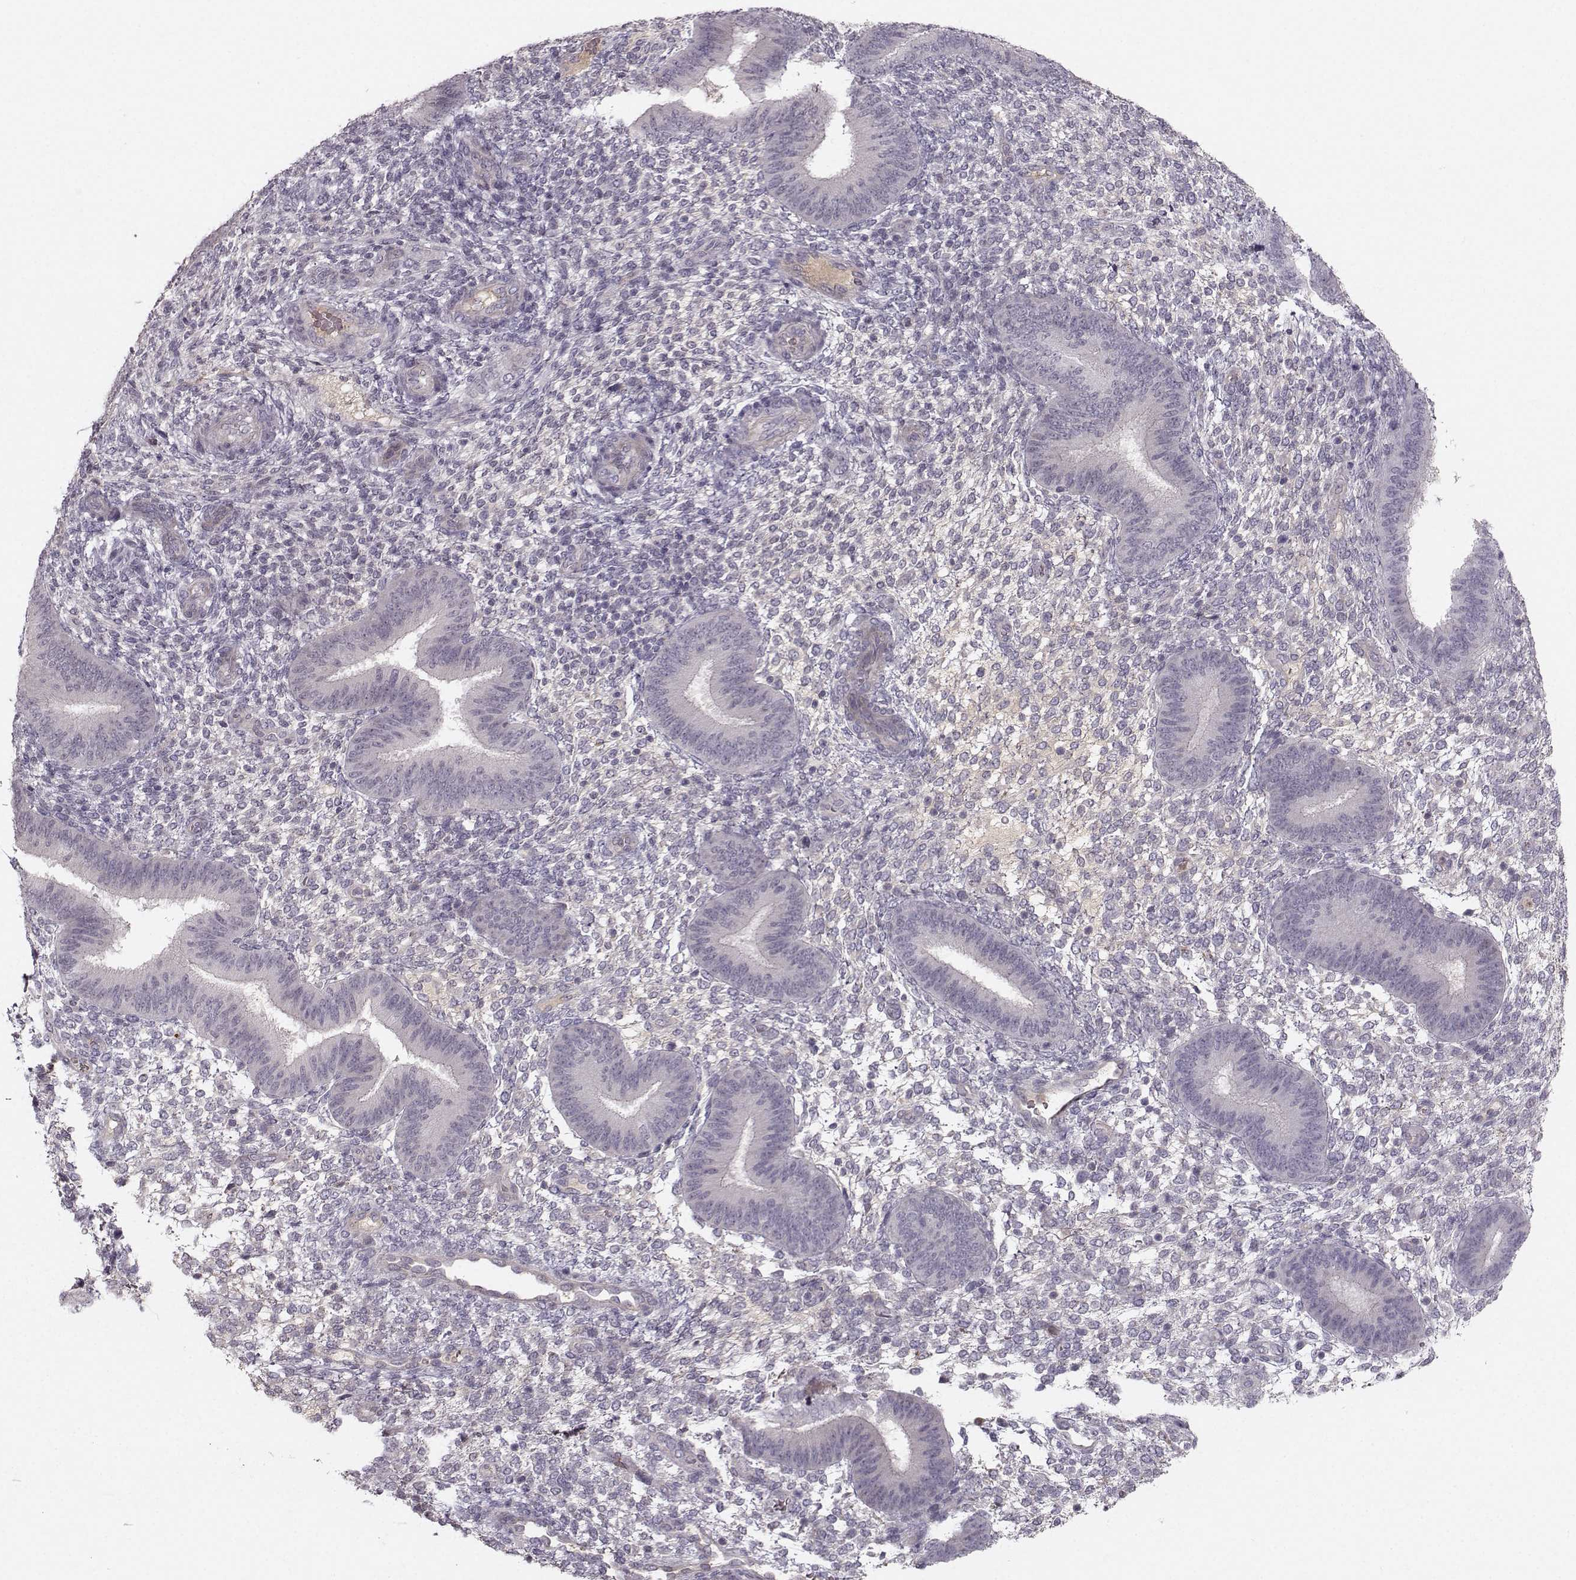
{"staining": {"intensity": "negative", "quantity": "none", "location": "none"}, "tissue": "endometrium", "cell_type": "Cells in endometrial stroma", "image_type": "normal", "snomed": [{"axis": "morphology", "description": "Normal tissue, NOS"}, {"axis": "topography", "description": "Endometrium"}], "caption": "The immunohistochemistry photomicrograph has no significant positivity in cells in endometrial stroma of endometrium.", "gene": "OPRD1", "patient": {"sex": "female", "age": 39}}